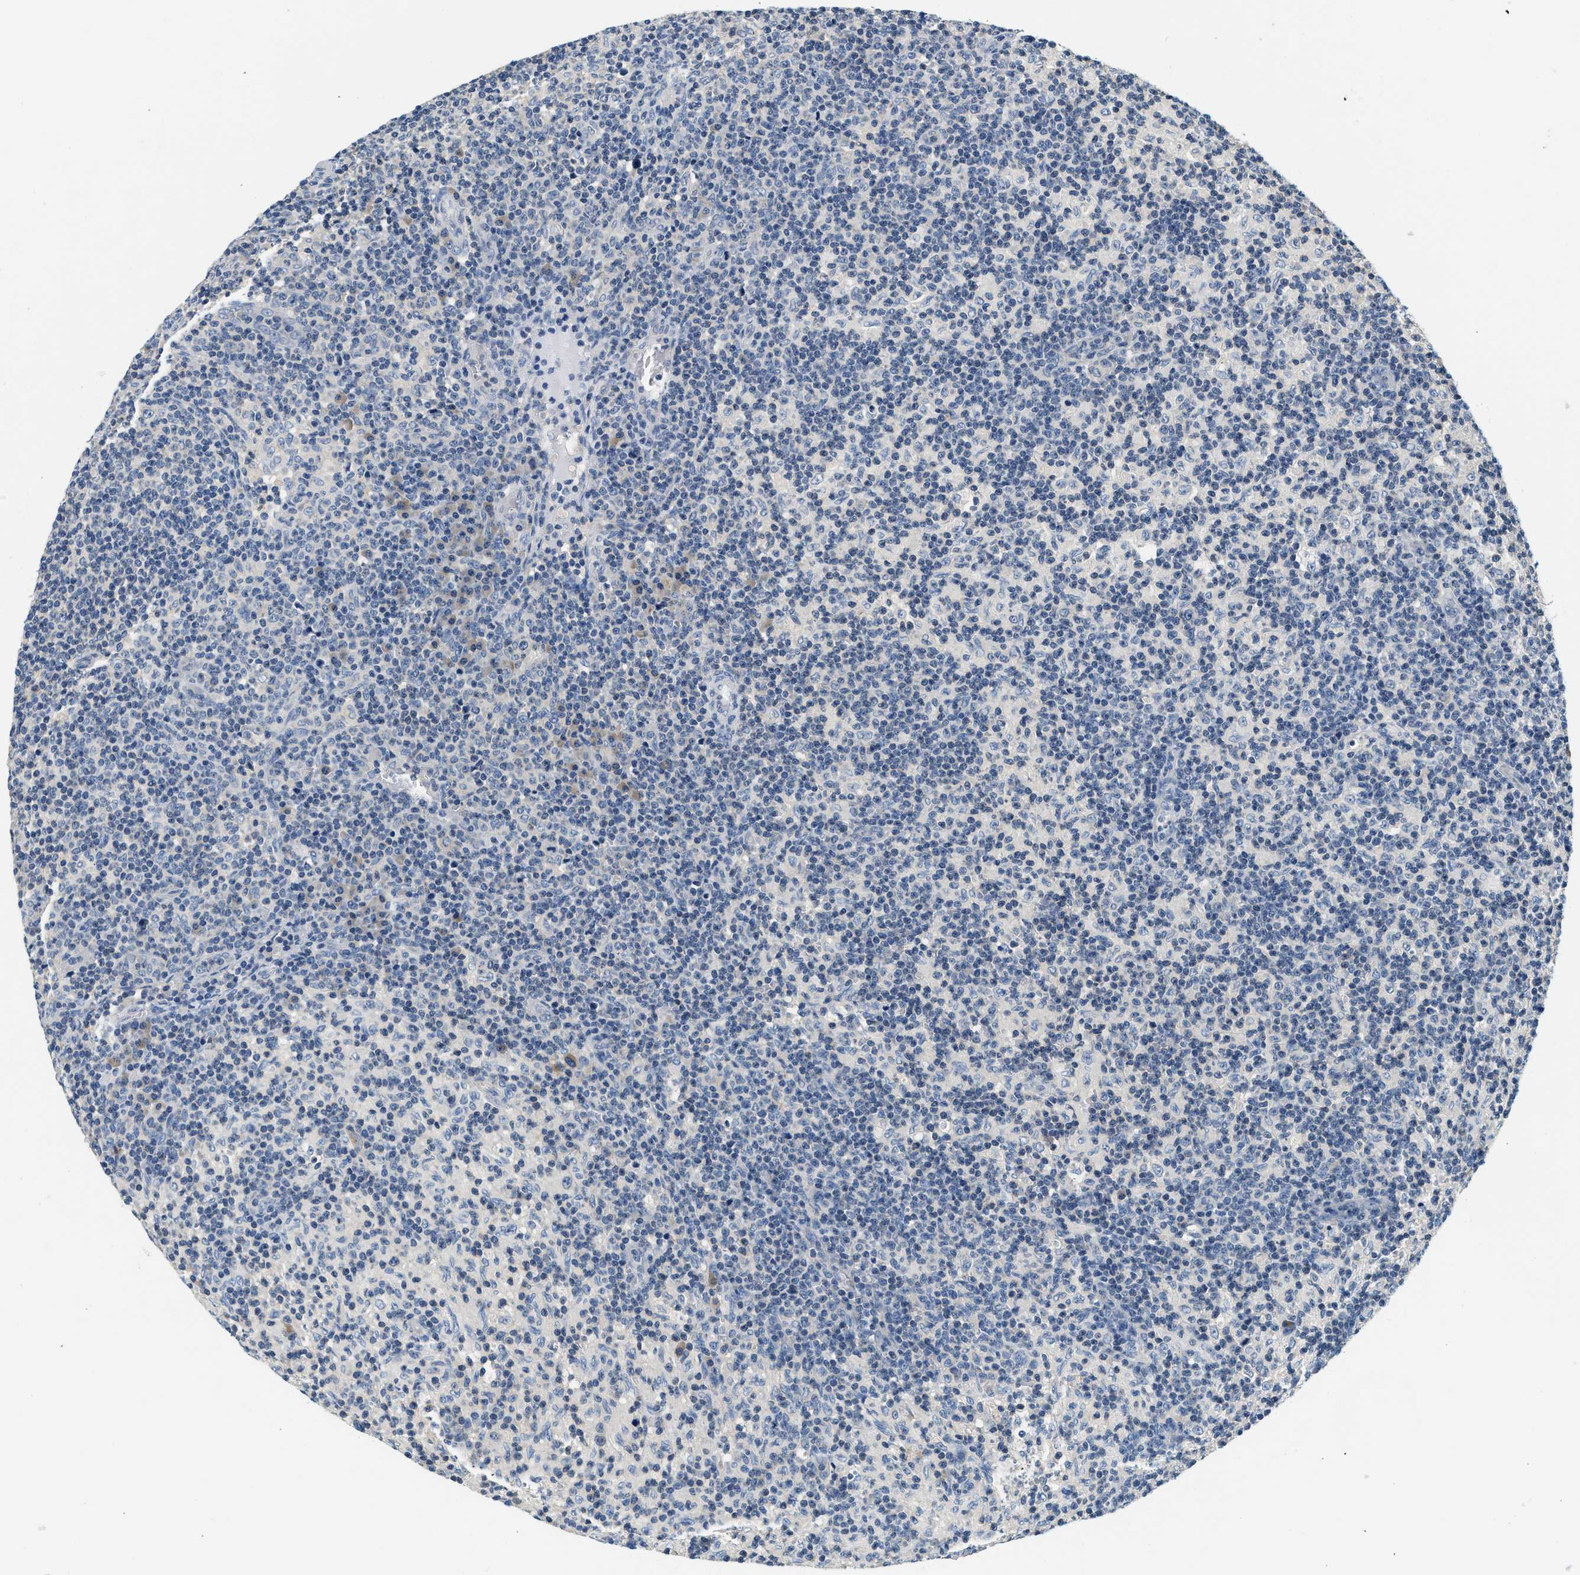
{"staining": {"intensity": "negative", "quantity": "none", "location": "none"}, "tissue": "lymph node", "cell_type": "Germinal center cells", "image_type": "normal", "snomed": [{"axis": "morphology", "description": "Normal tissue, NOS"}, {"axis": "morphology", "description": "Inflammation, NOS"}, {"axis": "topography", "description": "Lymph node"}], "caption": "DAB immunohistochemical staining of unremarkable human lymph node shows no significant staining in germinal center cells. (IHC, brightfield microscopy, high magnification).", "gene": "SLC35E1", "patient": {"sex": "male", "age": 55}}